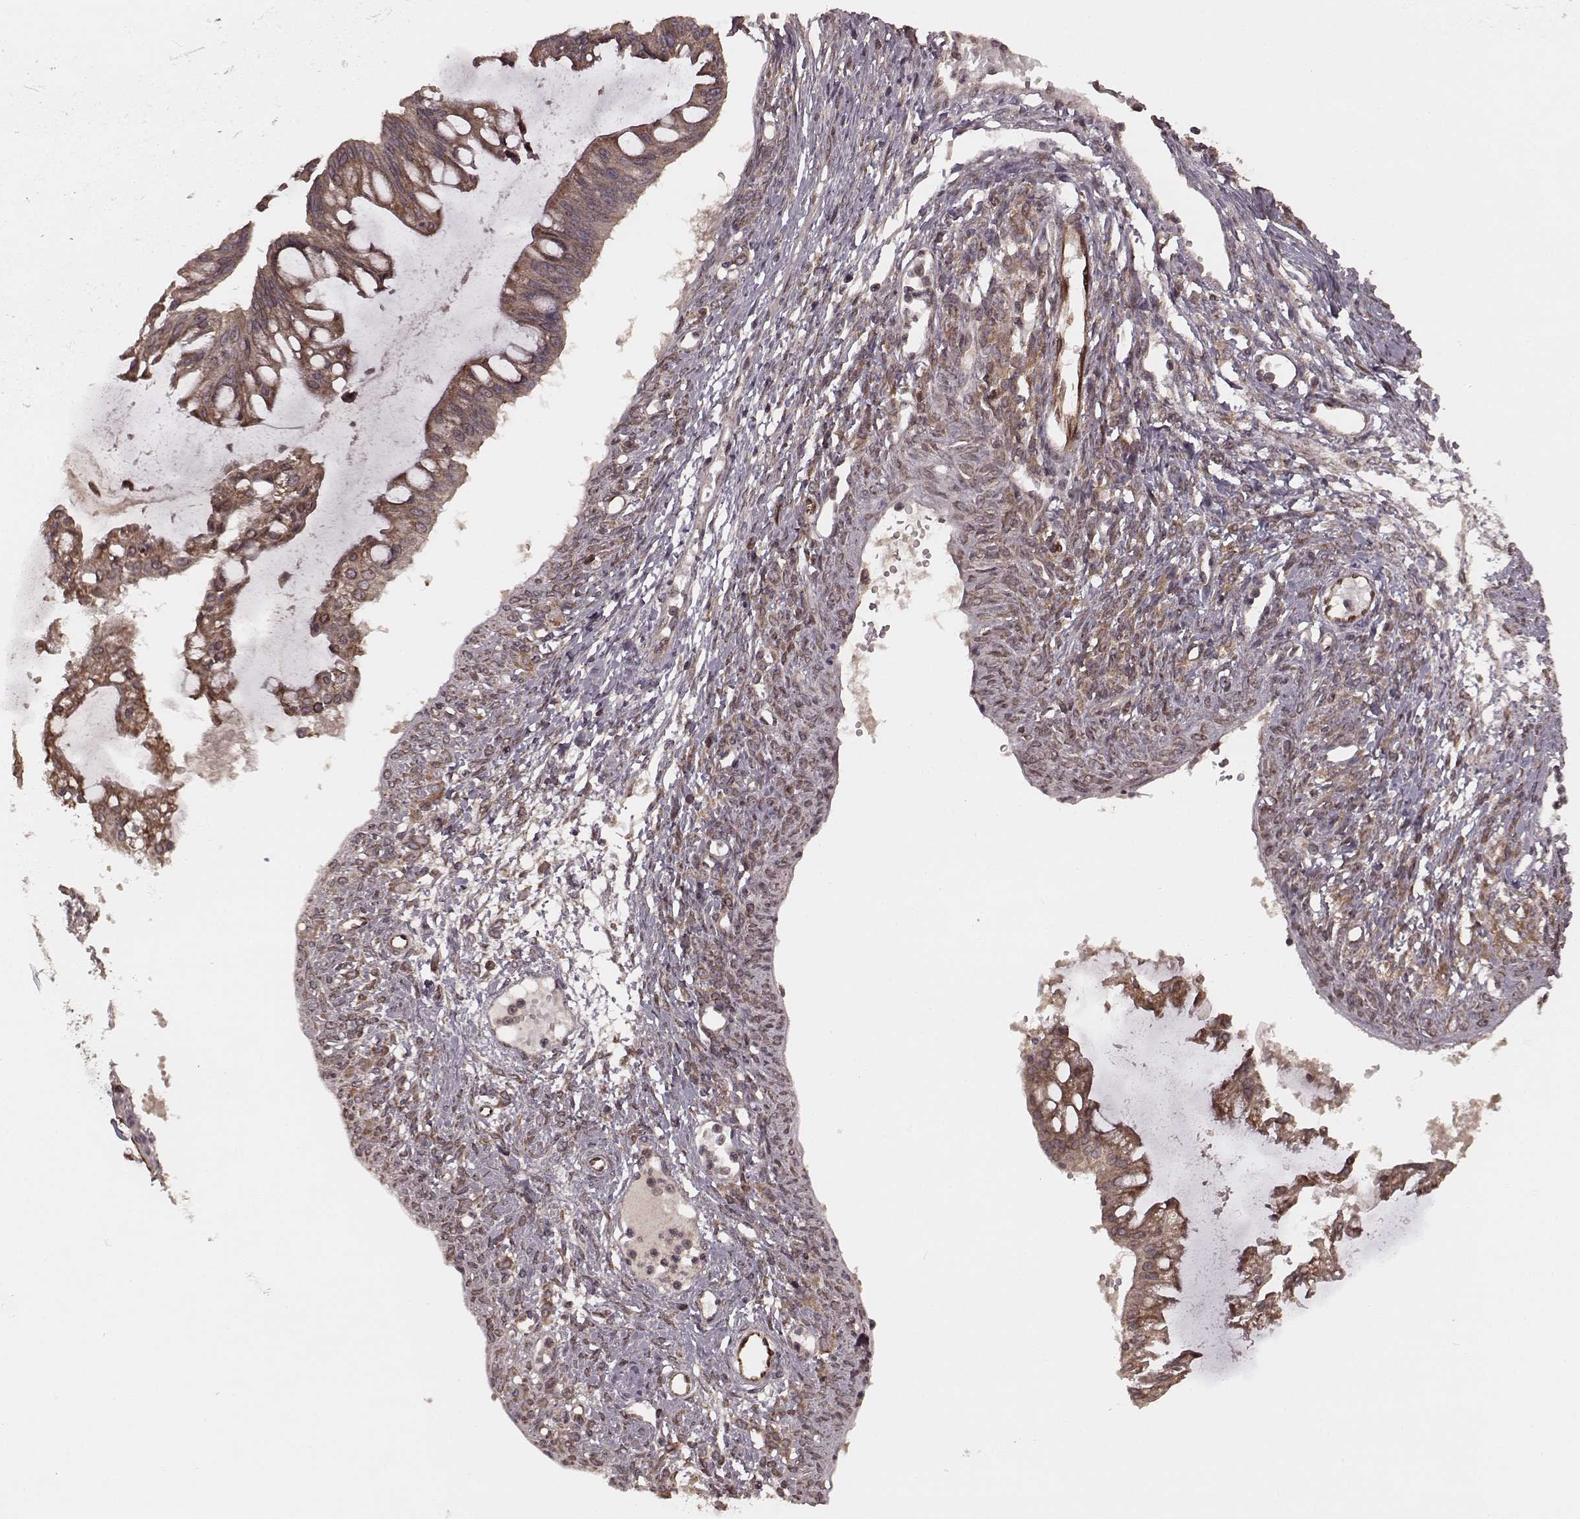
{"staining": {"intensity": "strong", "quantity": ">75%", "location": "cytoplasmic/membranous"}, "tissue": "ovarian cancer", "cell_type": "Tumor cells", "image_type": "cancer", "snomed": [{"axis": "morphology", "description": "Cystadenocarcinoma, mucinous, NOS"}, {"axis": "topography", "description": "Ovary"}], "caption": "There is high levels of strong cytoplasmic/membranous positivity in tumor cells of ovarian cancer (mucinous cystadenocarcinoma), as demonstrated by immunohistochemical staining (brown color).", "gene": "AGPAT1", "patient": {"sex": "female", "age": 73}}